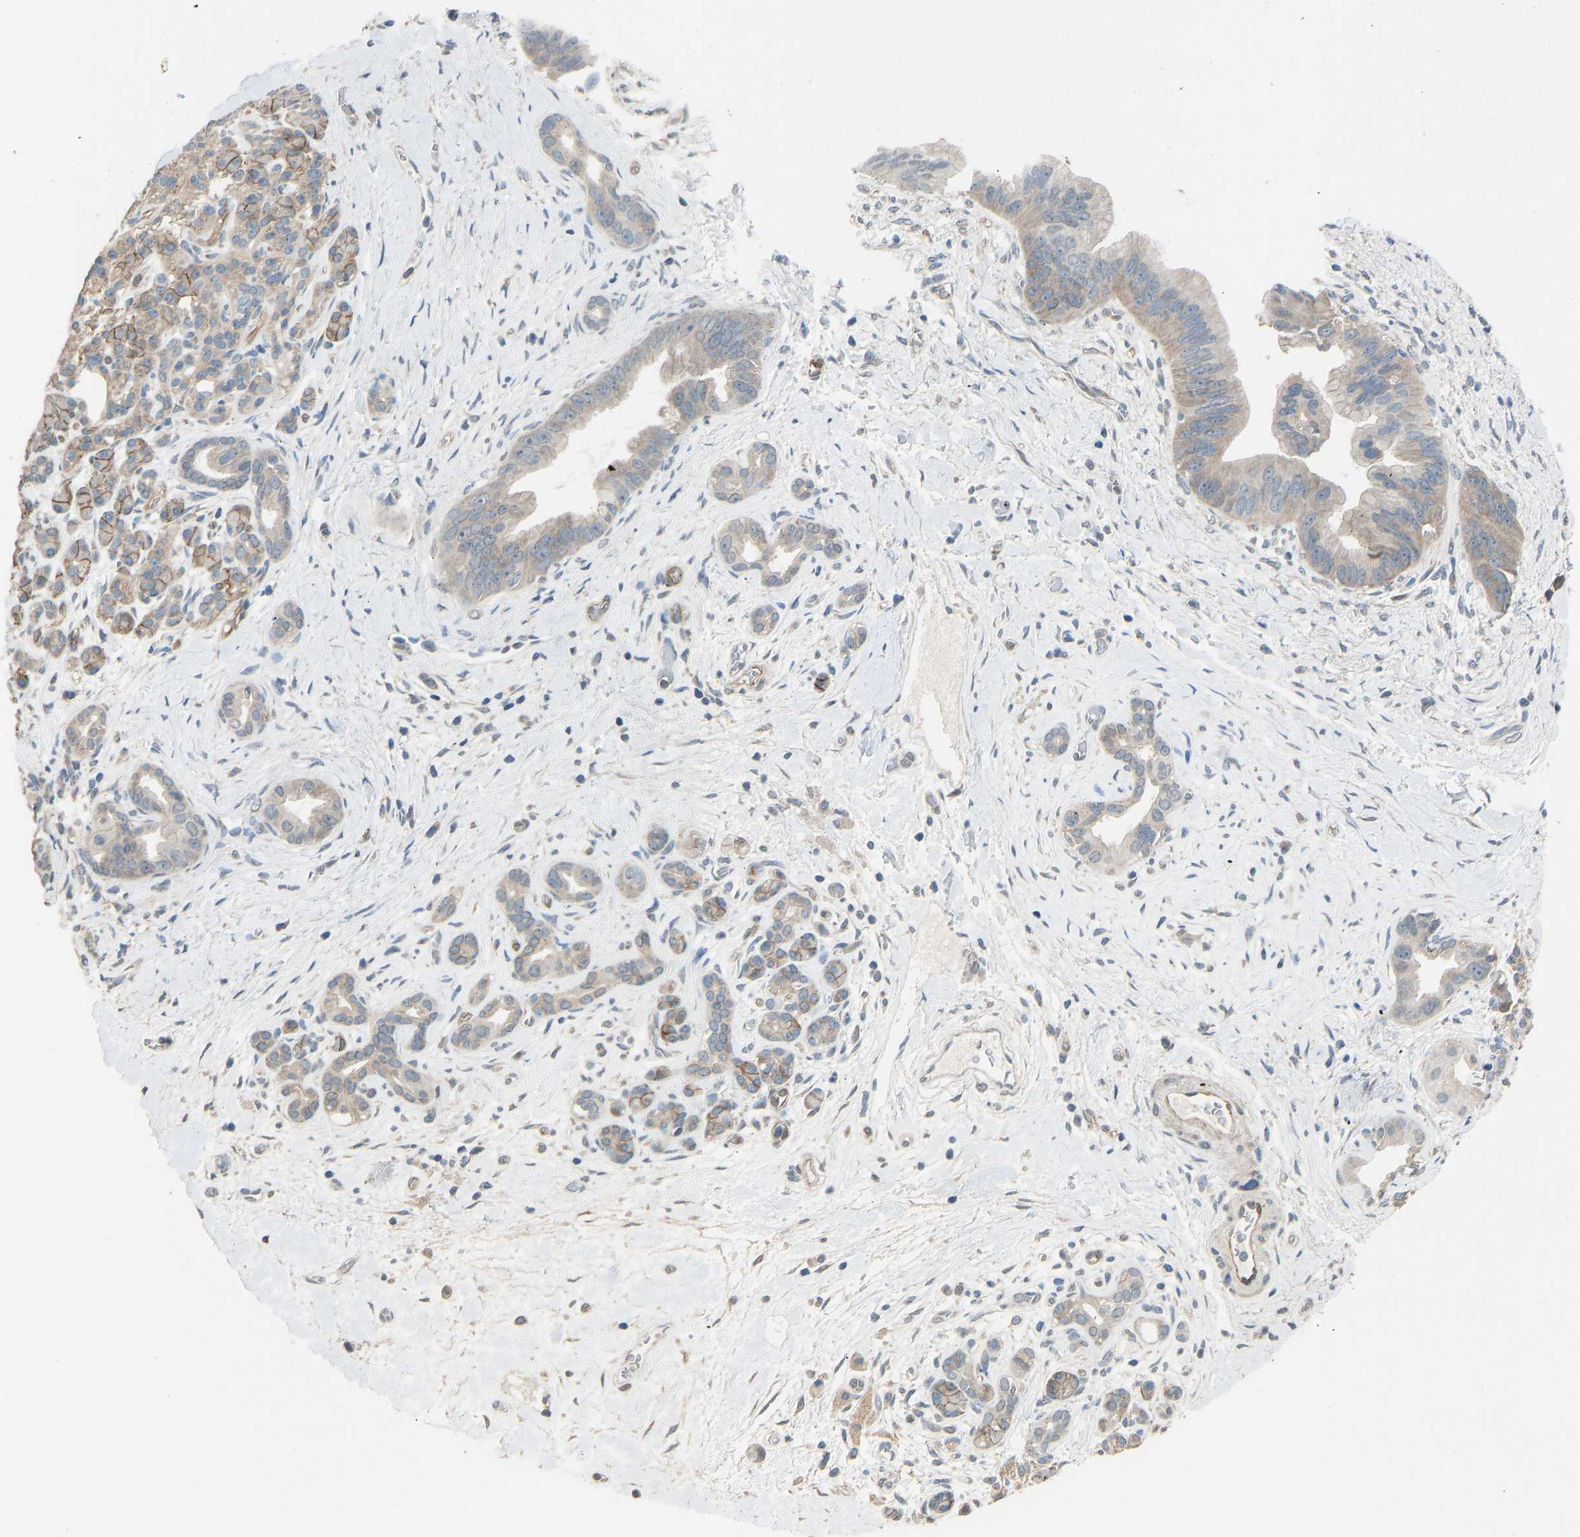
{"staining": {"intensity": "weak", "quantity": "<25%", "location": "cytoplasmic/membranous"}, "tissue": "pancreatic cancer", "cell_type": "Tumor cells", "image_type": "cancer", "snomed": [{"axis": "morphology", "description": "Adenocarcinoma, NOS"}, {"axis": "topography", "description": "Pancreas"}], "caption": "This is a image of immunohistochemistry staining of pancreatic cancer, which shows no expression in tumor cells.", "gene": "SLC43A1", "patient": {"sex": "male", "age": 55}}